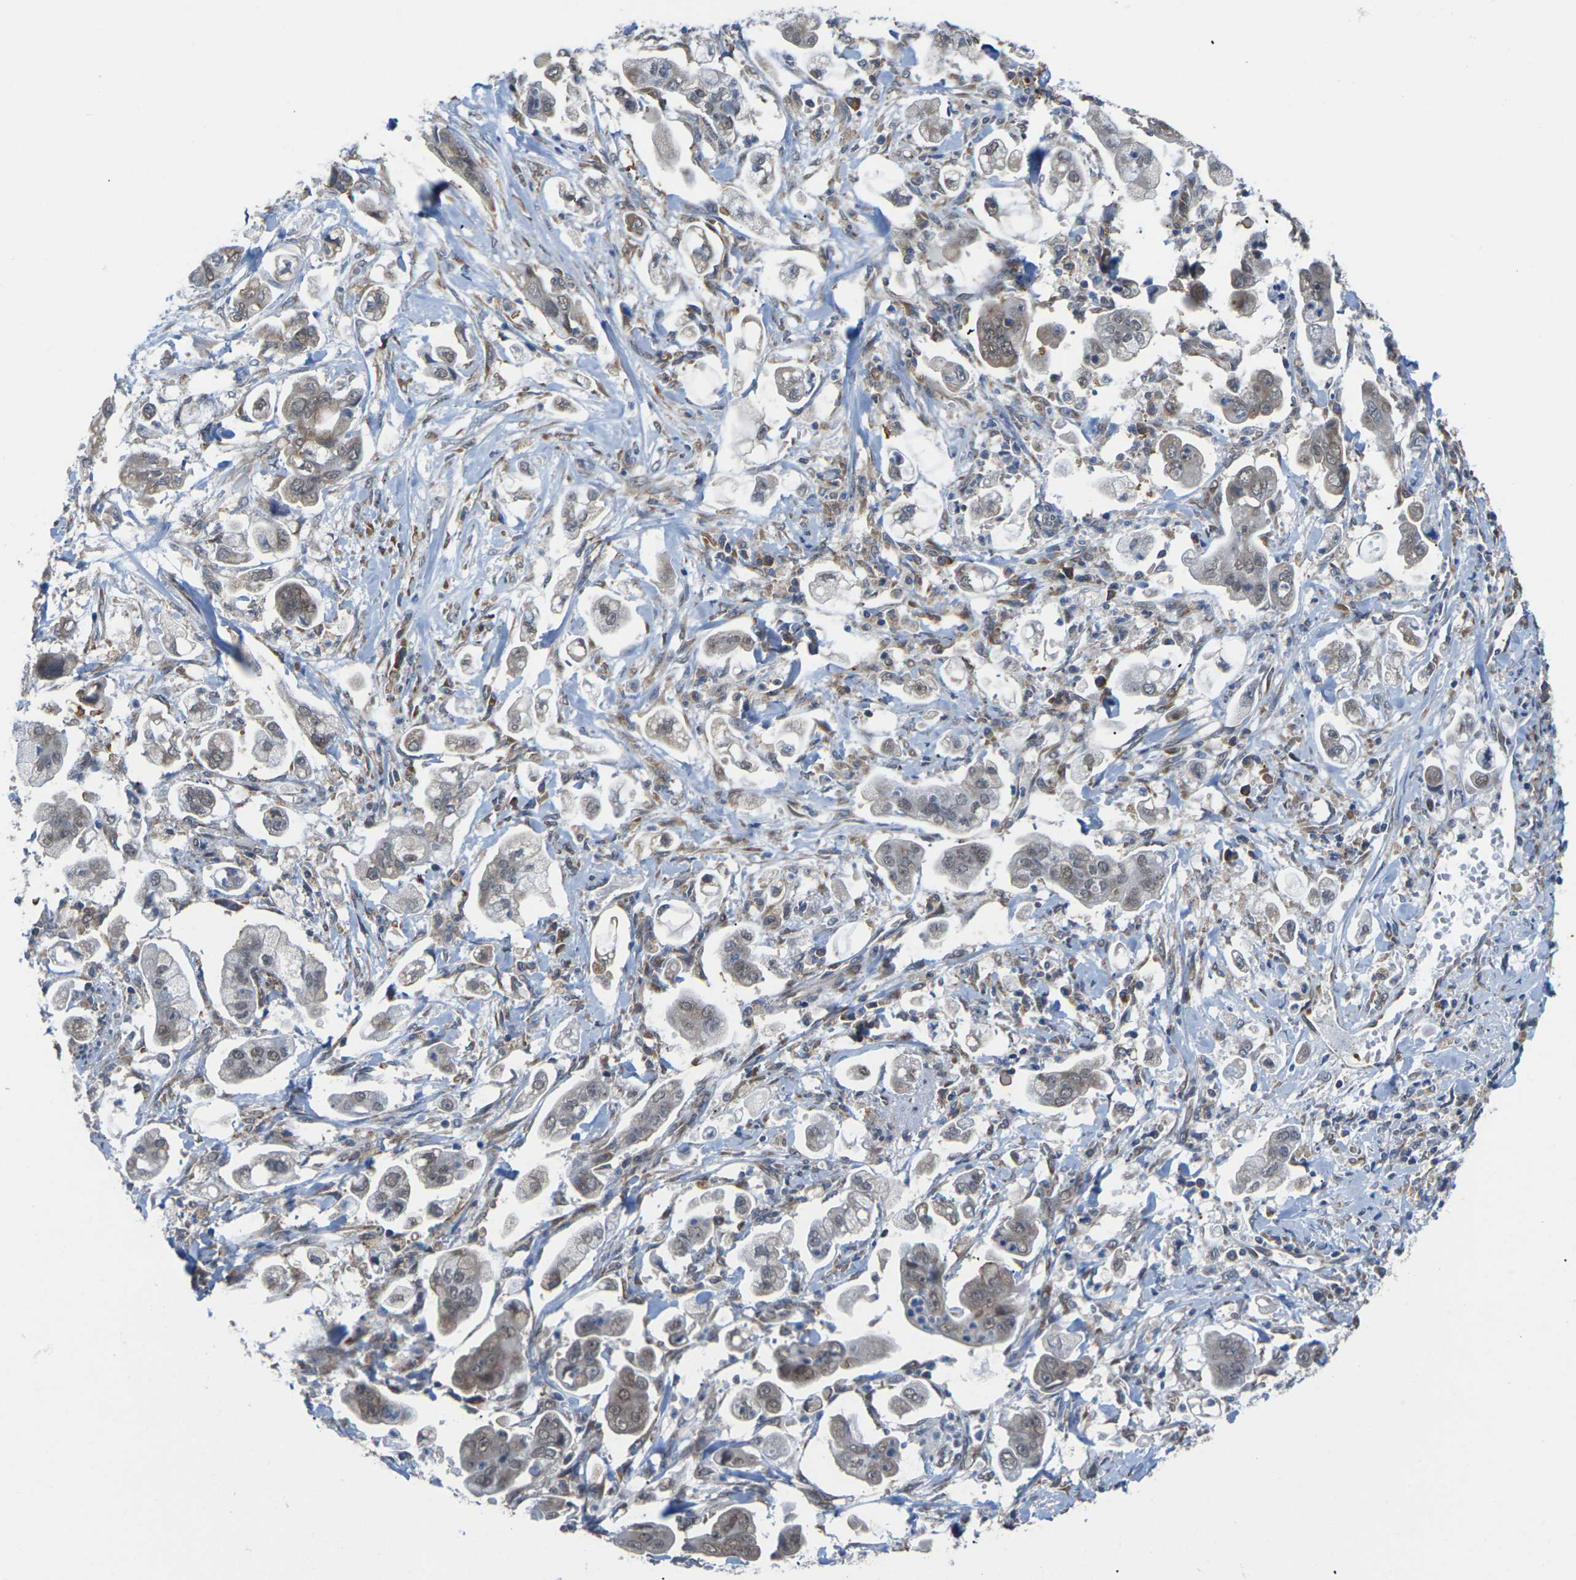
{"staining": {"intensity": "weak", "quantity": "<25%", "location": "cytoplasmic/membranous"}, "tissue": "stomach cancer", "cell_type": "Tumor cells", "image_type": "cancer", "snomed": [{"axis": "morphology", "description": "Adenocarcinoma, NOS"}, {"axis": "topography", "description": "Stomach"}], "caption": "There is no significant positivity in tumor cells of stomach cancer (adenocarcinoma).", "gene": "PDZK1IP1", "patient": {"sex": "male", "age": 62}}